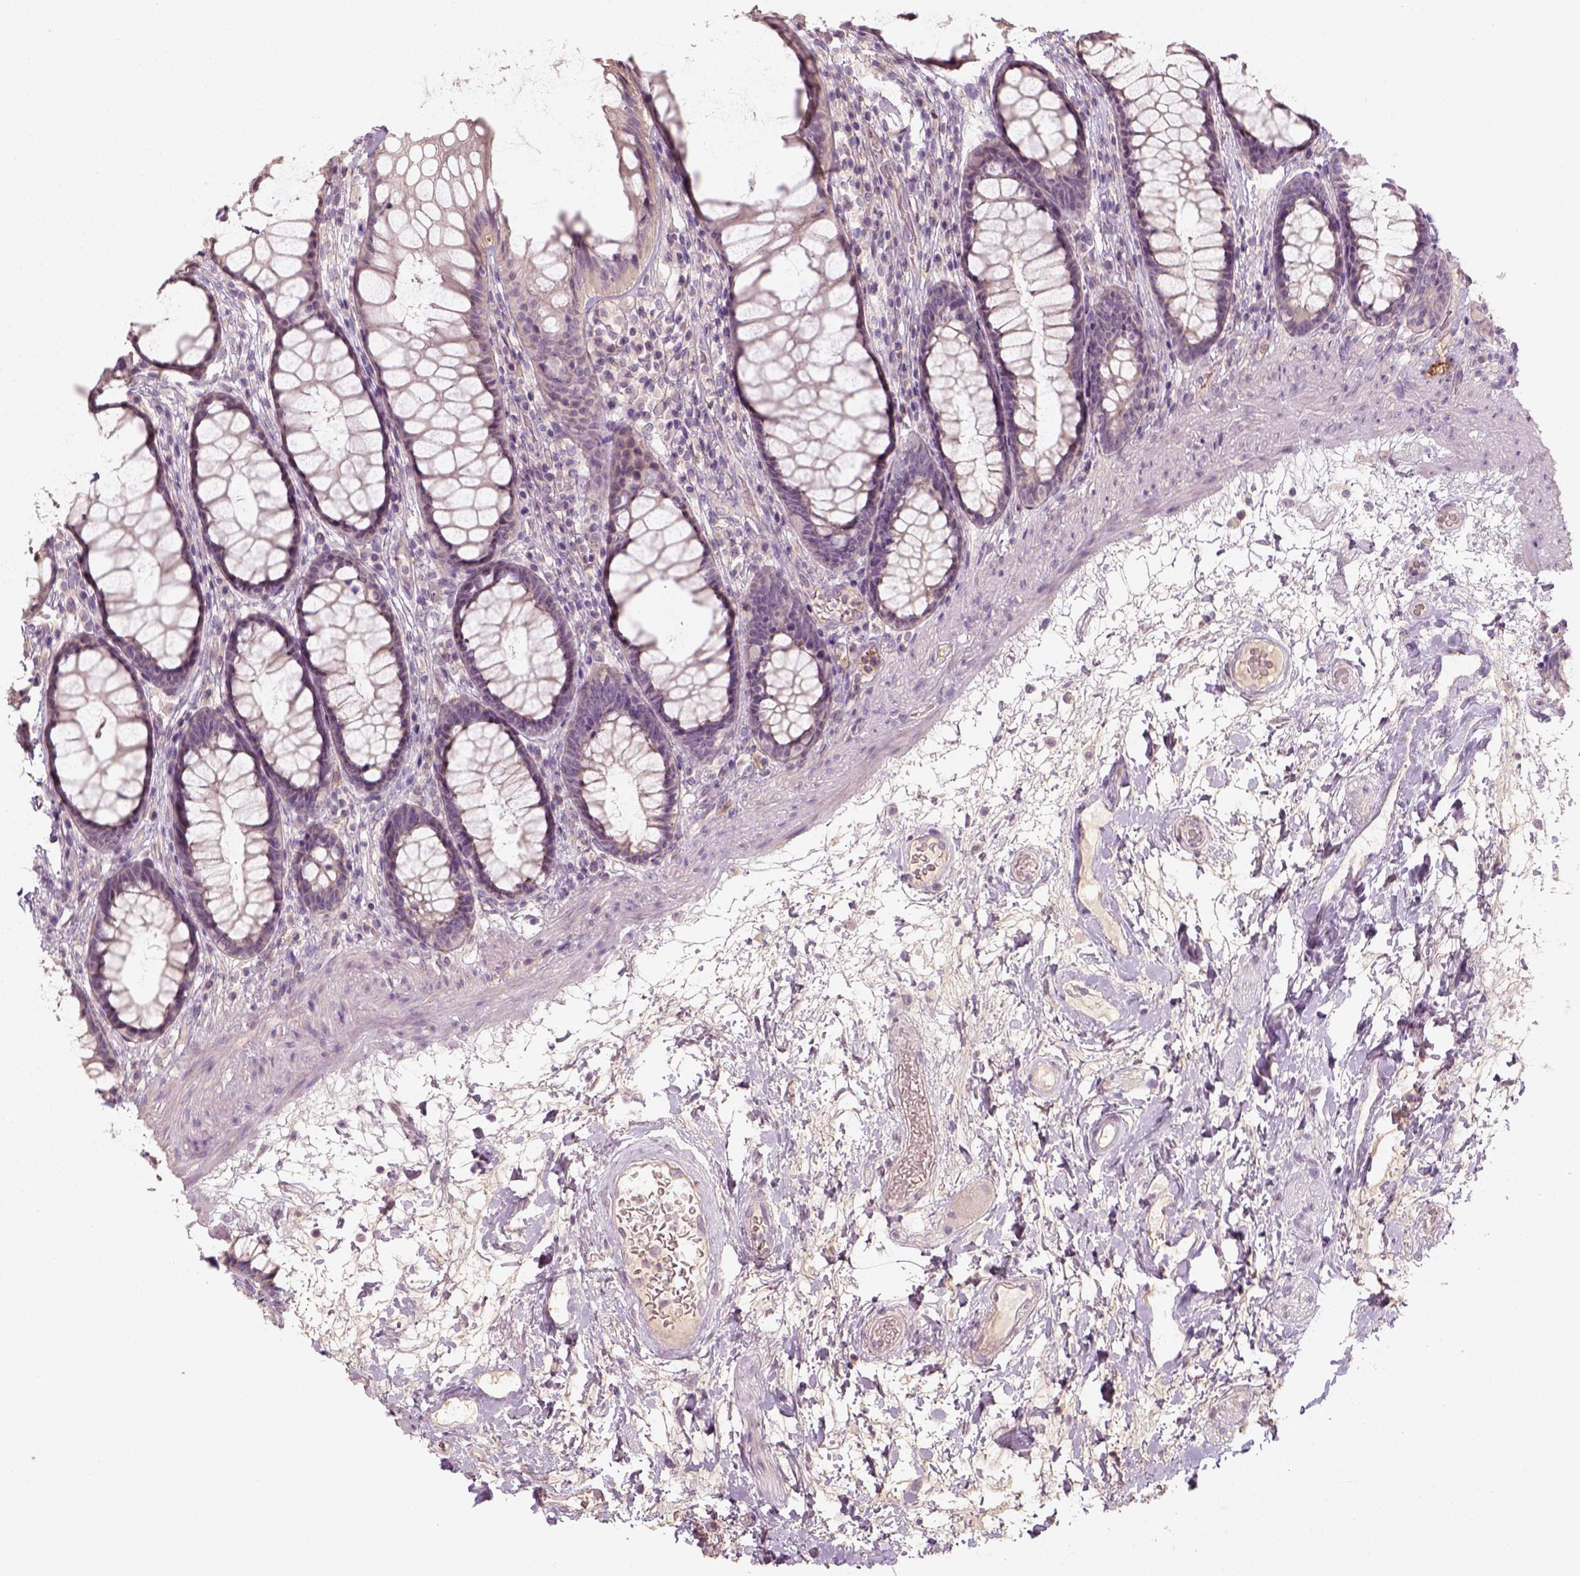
{"staining": {"intensity": "weak", "quantity": "<25%", "location": "cytoplasmic/membranous"}, "tissue": "rectum", "cell_type": "Glandular cells", "image_type": "normal", "snomed": [{"axis": "morphology", "description": "Normal tissue, NOS"}, {"axis": "topography", "description": "Rectum"}], "caption": "IHC image of benign rectum stained for a protein (brown), which reveals no staining in glandular cells.", "gene": "AQP9", "patient": {"sex": "male", "age": 72}}